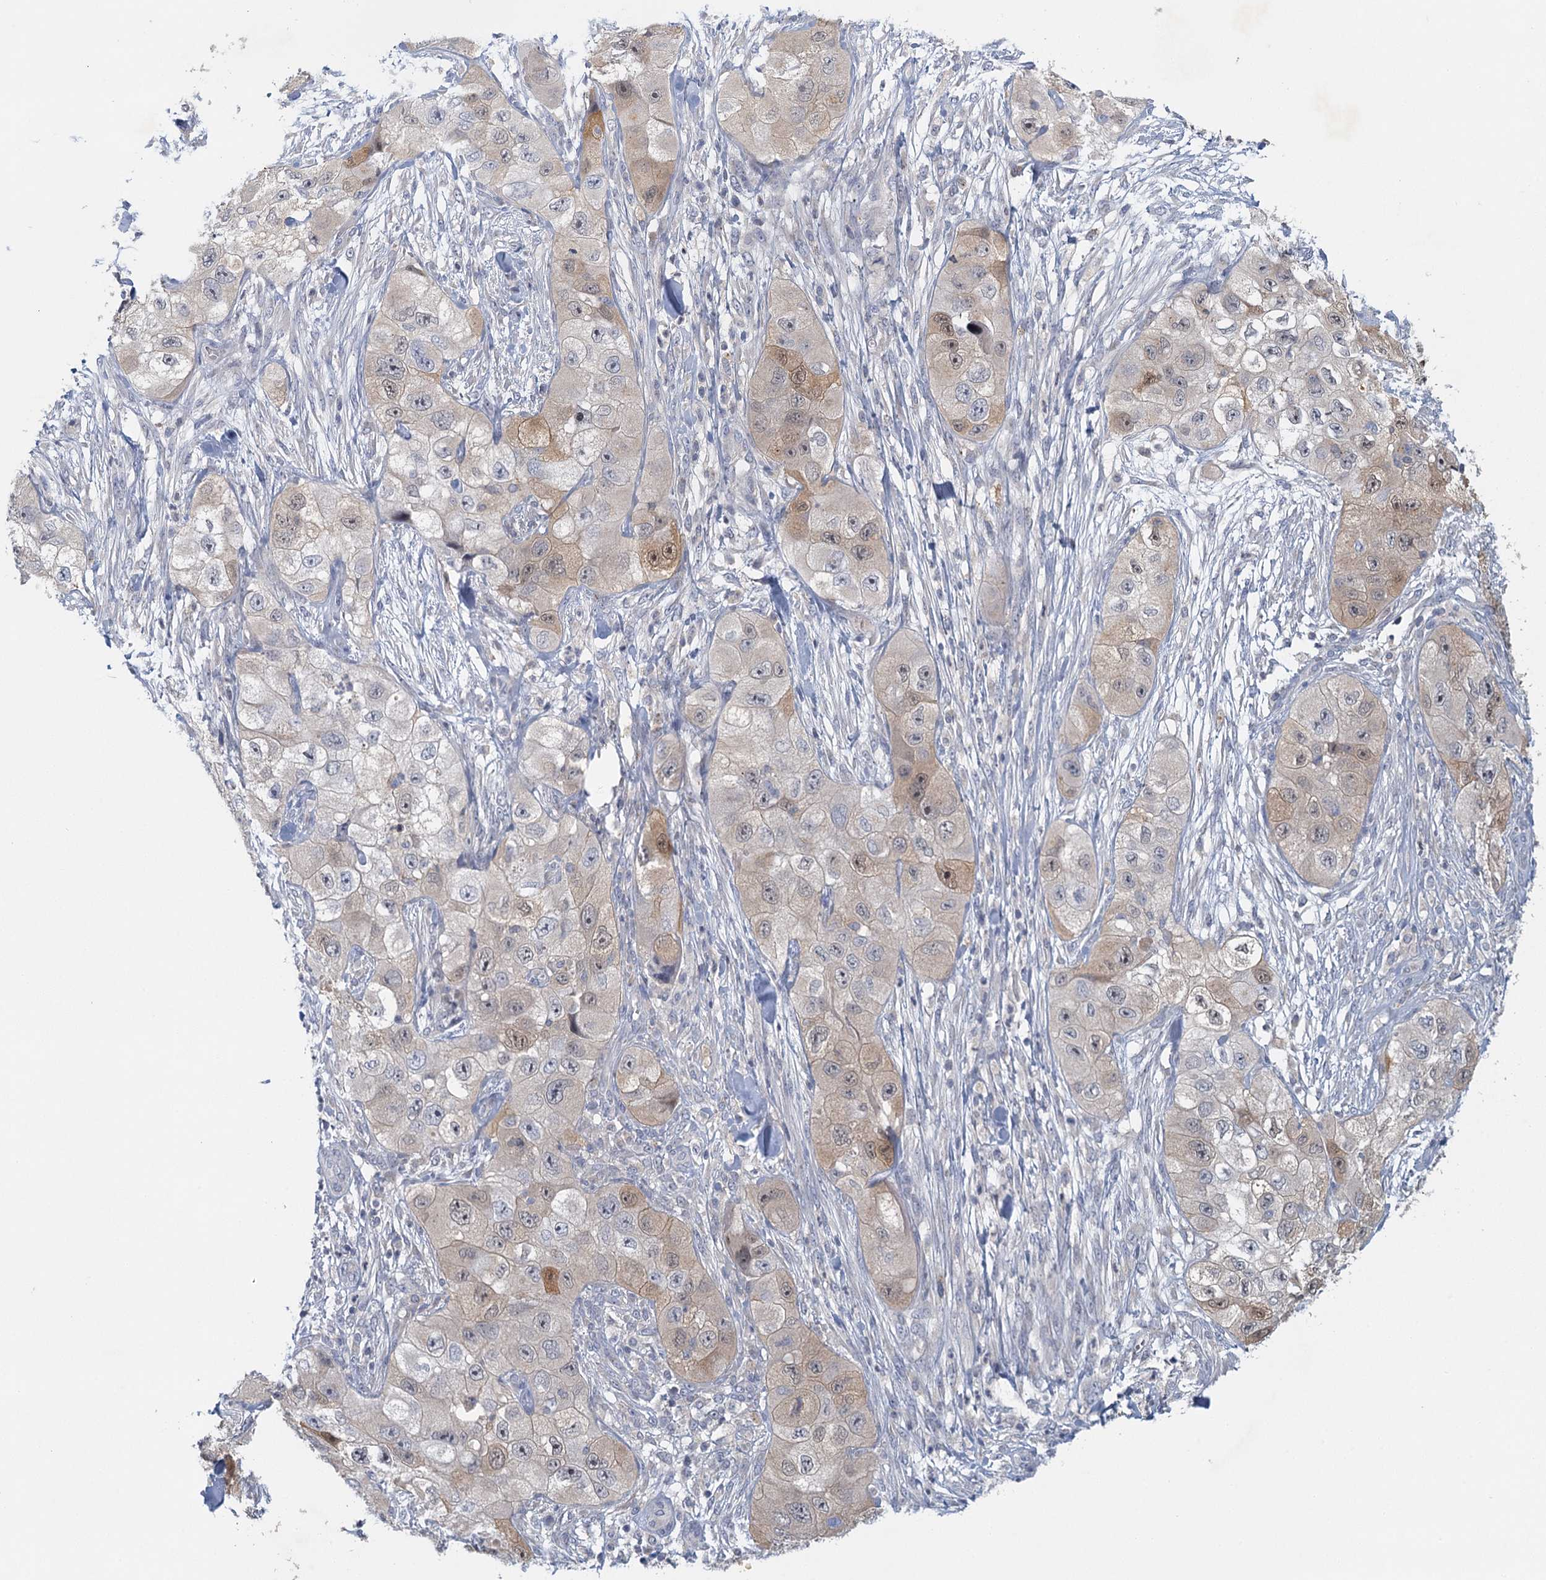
{"staining": {"intensity": "moderate", "quantity": "<25%", "location": "cytoplasmic/membranous,nuclear"}, "tissue": "skin cancer", "cell_type": "Tumor cells", "image_type": "cancer", "snomed": [{"axis": "morphology", "description": "Squamous cell carcinoma, NOS"}, {"axis": "topography", "description": "Skin"}, {"axis": "topography", "description": "Subcutis"}], "caption": "A histopathology image of human skin squamous cell carcinoma stained for a protein displays moderate cytoplasmic/membranous and nuclear brown staining in tumor cells. The staining was performed using DAB to visualize the protein expression in brown, while the nuclei were stained in blue with hematoxylin (Magnification: 20x).", "gene": "MYO7B", "patient": {"sex": "male", "age": 73}}